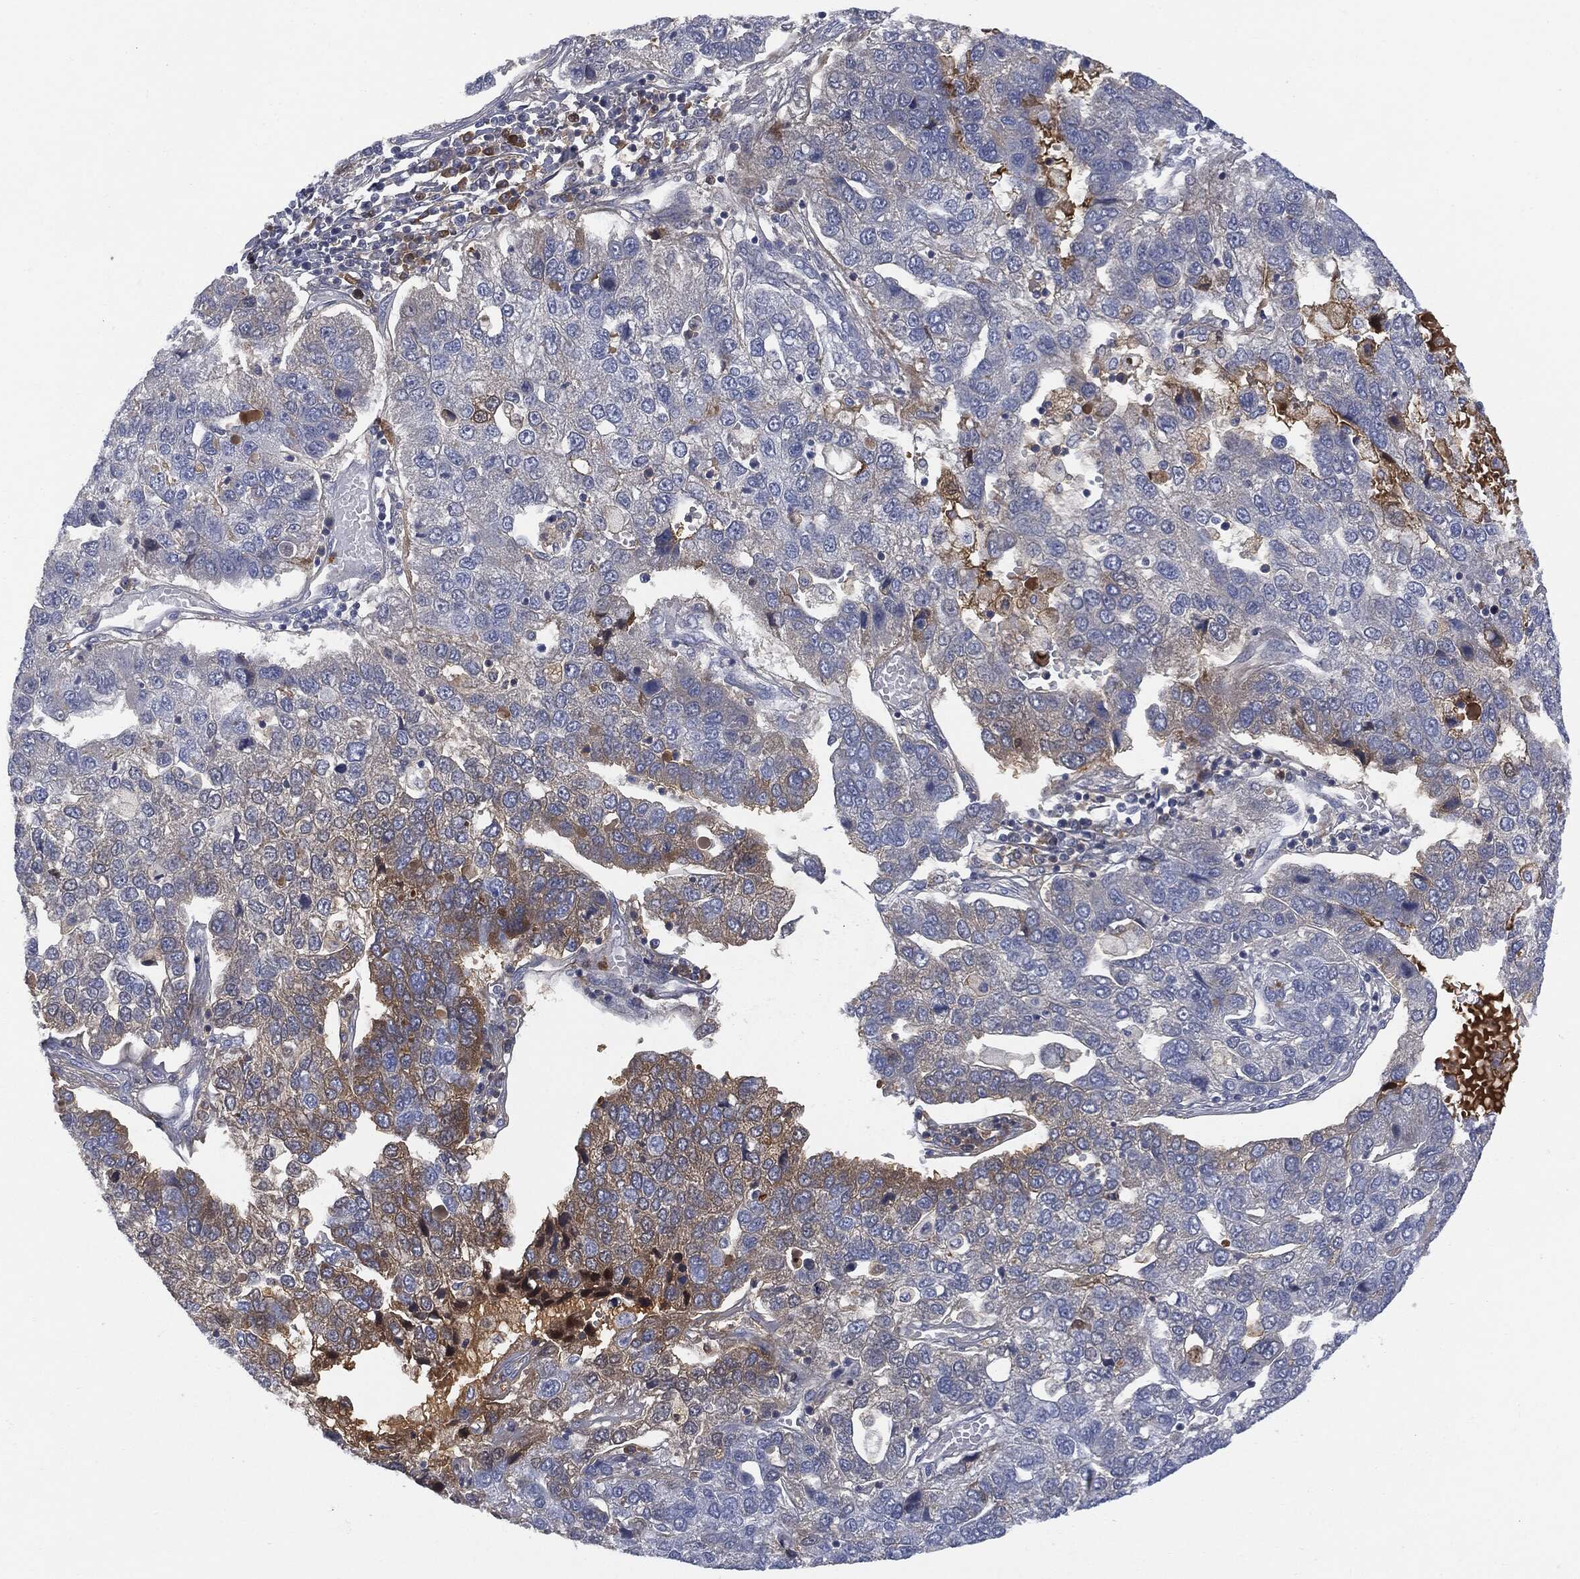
{"staining": {"intensity": "moderate", "quantity": "25%-75%", "location": "cytoplasmic/membranous"}, "tissue": "pancreatic cancer", "cell_type": "Tumor cells", "image_type": "cancer", "snomed": [{"axis": "morphology", "description": "Adenocarcinoma, NOS"}, {"axis": "topography", "description": "Pancreas"}], "caption": "A photomicrograph of human pancreatic cancer (adenocarcinoma) stained for a protein displays moderate cytoplasmic/membranous brown staining in tumor cells.", "gene": "BTK", "patient": {"sex": "female", "age": 61}}